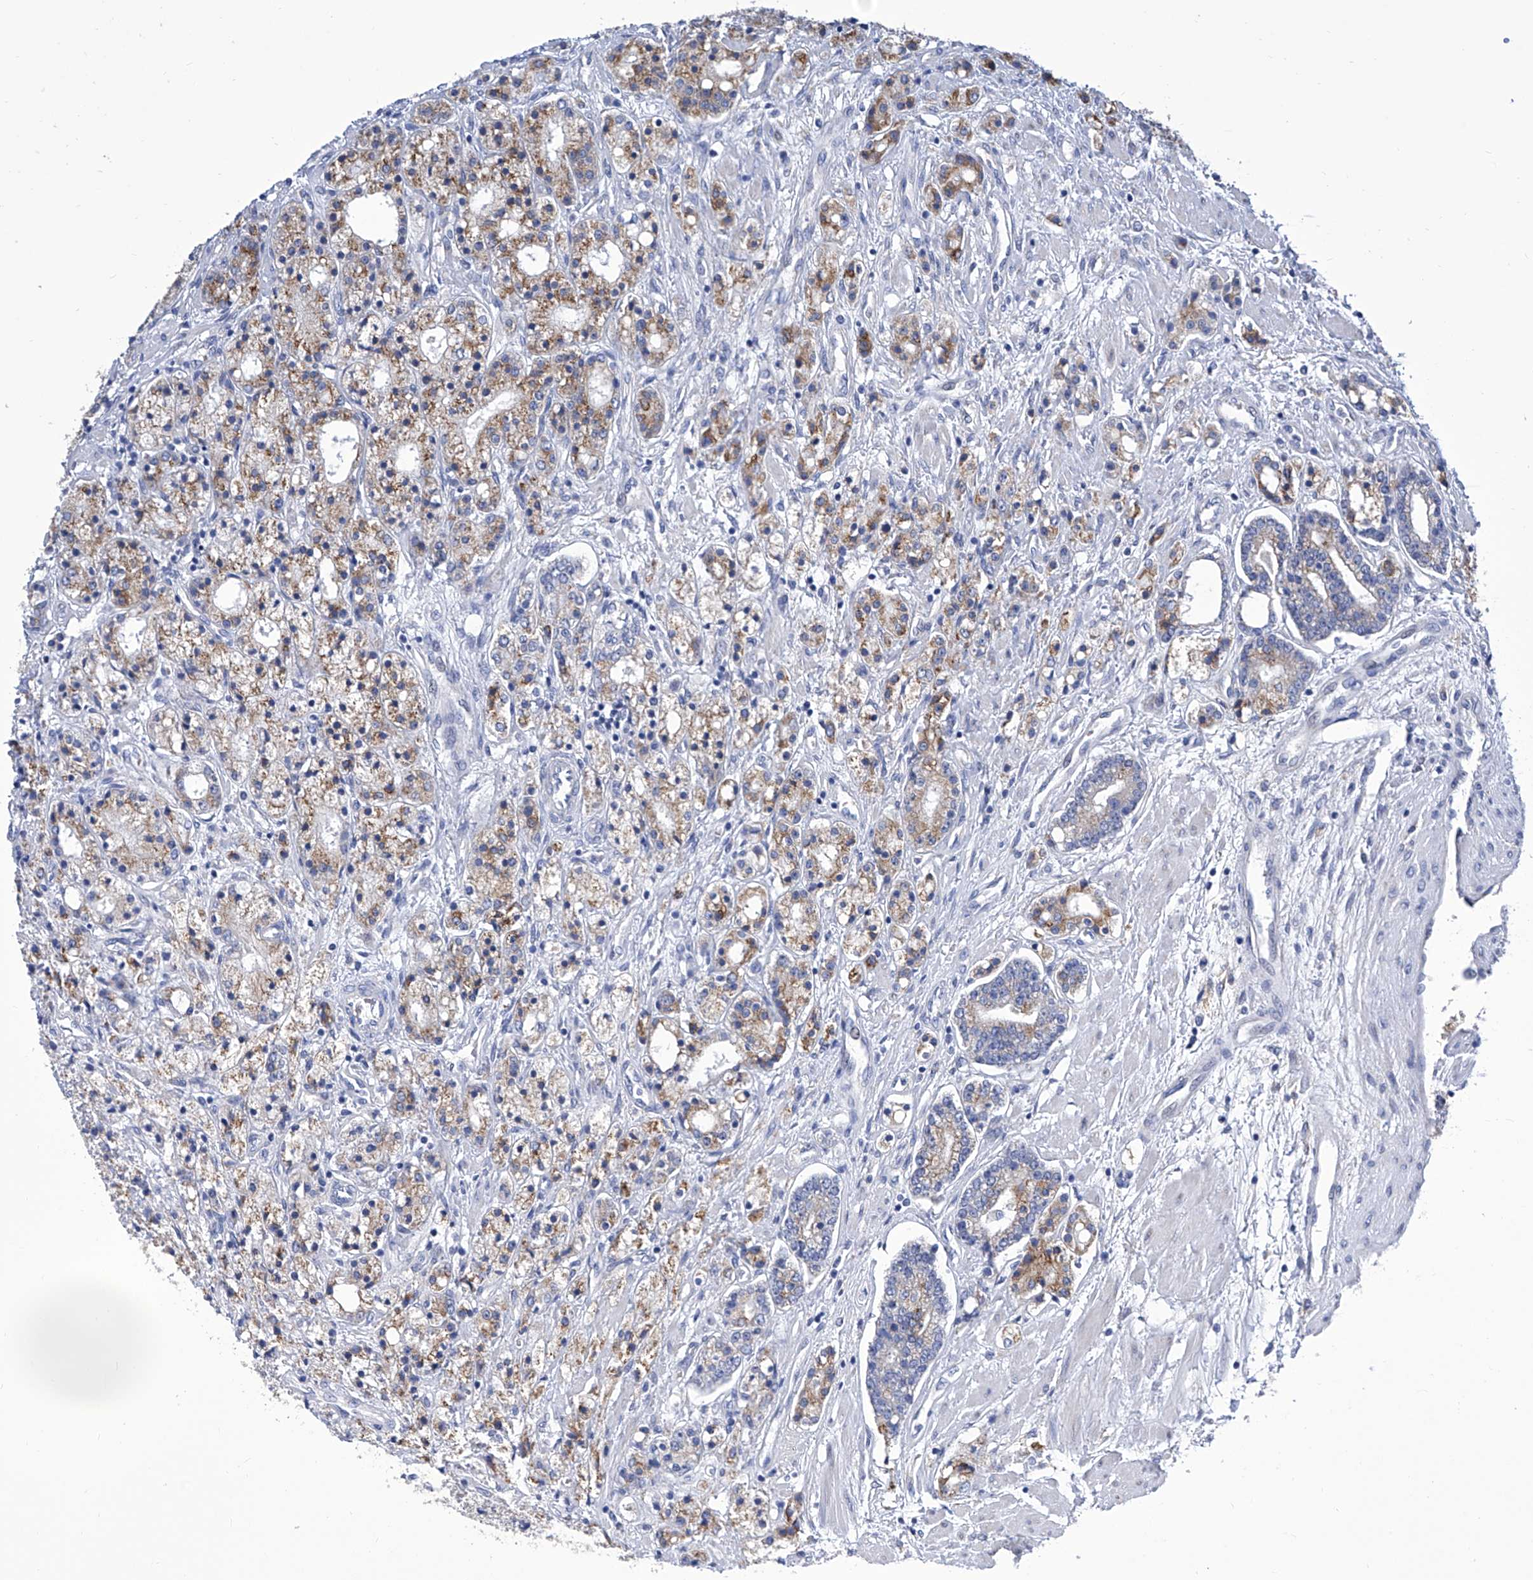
{"staining": {"intensity": "moderate", "quantity": ">75%", "location": "cytoplasmic/membranous"}, "tissue": "prostate cancer", "cell_type": "Tumor cells", "image_type": "cancer", "snomed": [{"axis": "morphology", "description": "Adenocarcinoma, High grade"}, {"axis": "topography", "description": "Prostate"}], "caption": "Protein expression analysis of prostate cancer (adenocarcinoma (high-grade)) demonstrates moderate cytoplasmic/membranous staining in approximately >75% of tumor cells. (Brightfield microscopy of DAB IHC at high magnification).", "gene": "TJAP1", "patient": {"sex": "male", "age": 60}}